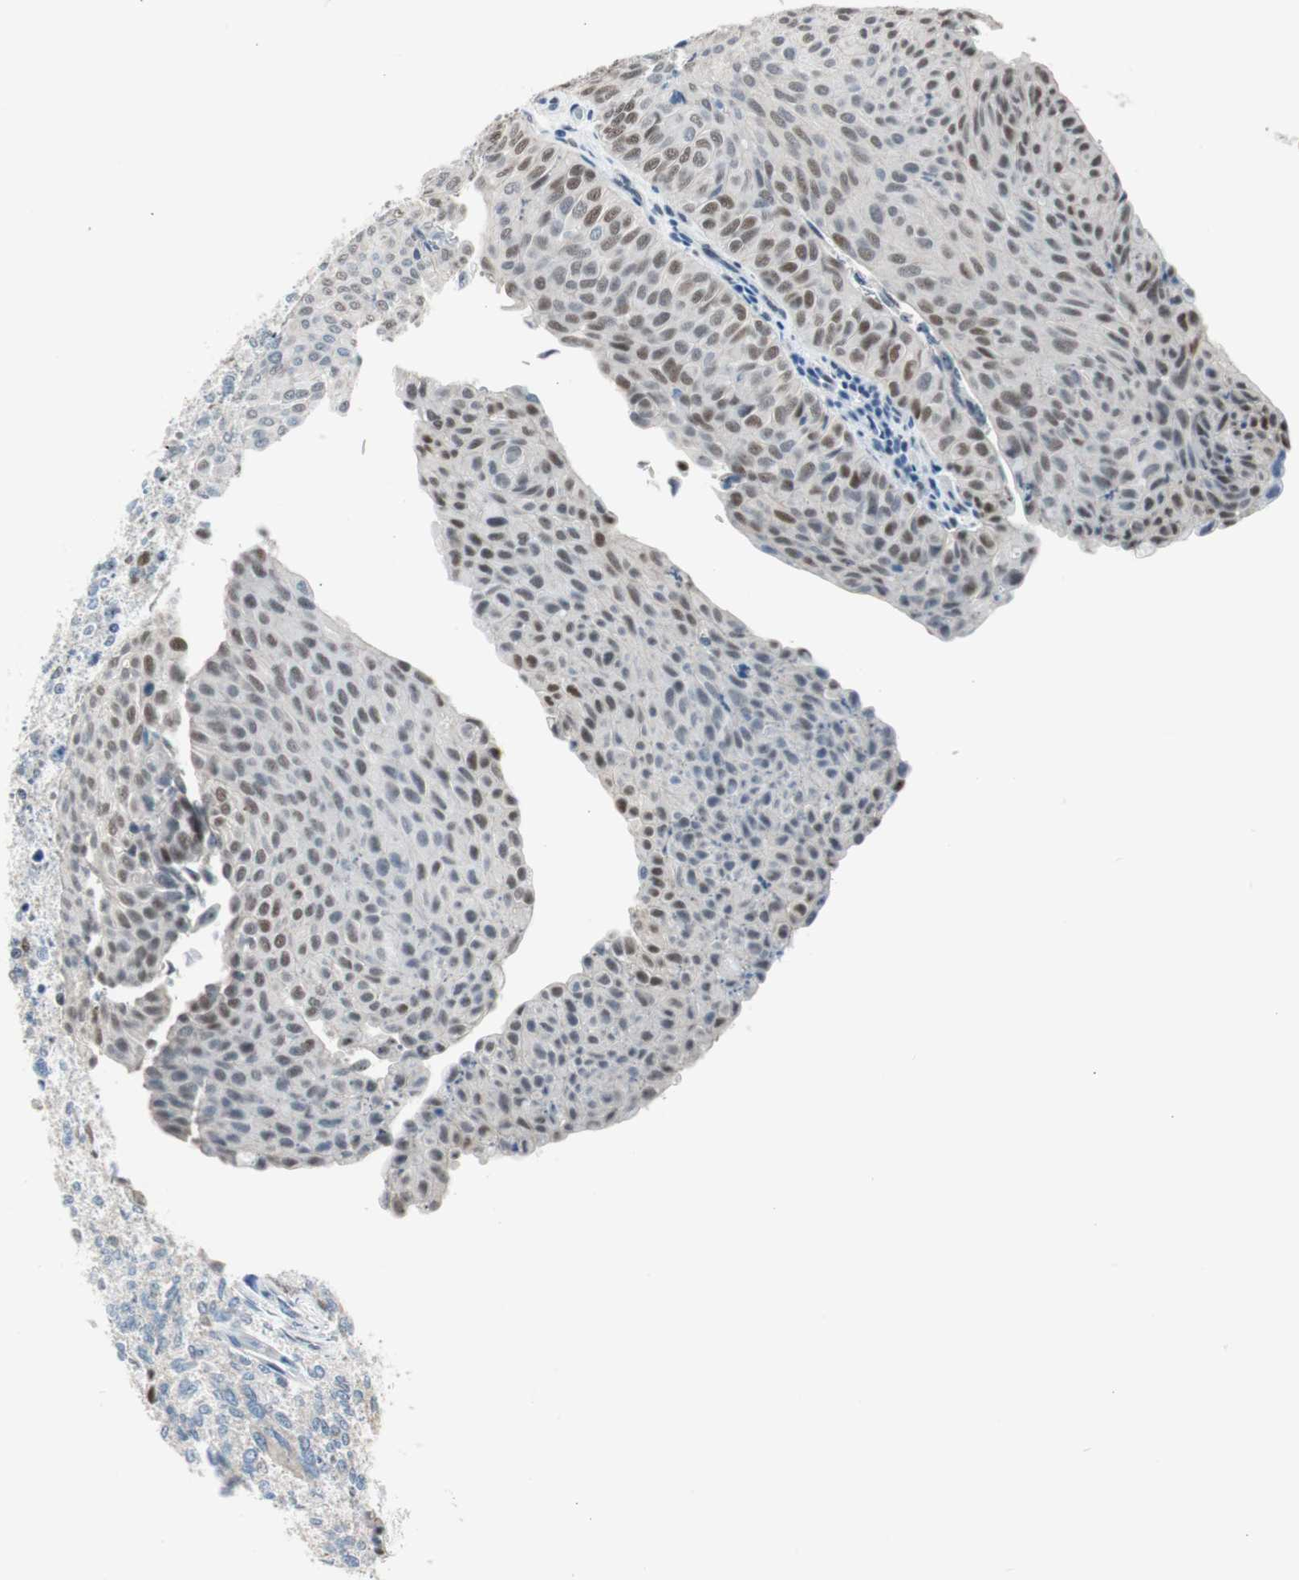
{"staining": {"intensity": "weak", "quantity": "<25%", "location": "nuclear"}, "tissue": "urothelial cancer", "cell_type": "Tumor cells", "image_type": "cancer", "snomed": [{"axis": "morphology", "description": "Urothelial carcinoma, Low grade"}, {"axis": "topography", "description": "Urinary bladder"}], "caption": "There is no significant expression in tumor cells of low-grade urothelial carcinoma.", "gene": "PML", "patient": {"sex": "male", "age": 78}}